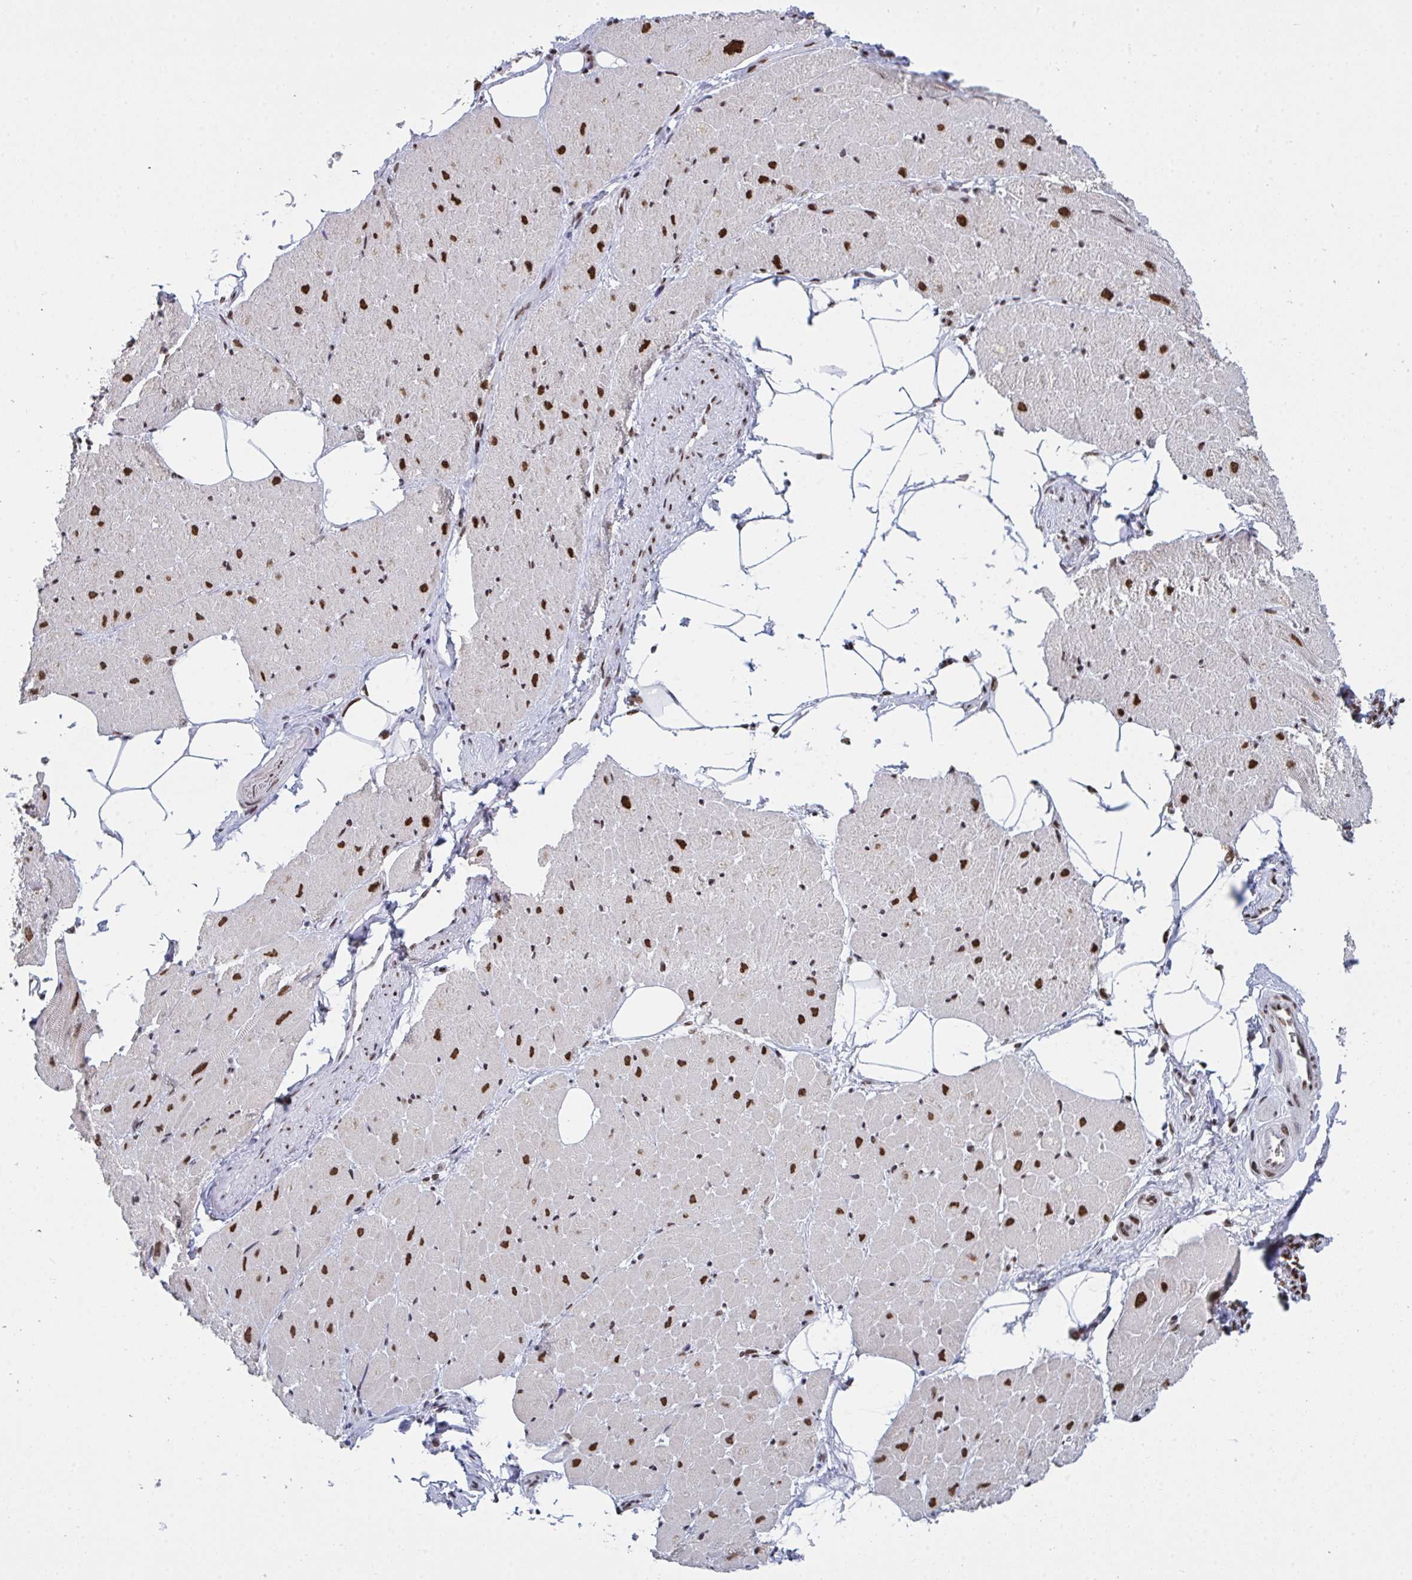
{"staining": {"intensity": "strong", "quantity": ">75%", "location": "nuclear"}, "tissue": "heart muscle", "cell_type": "Cardiomyocytes", "image_type": "normal", "snomed": [{"axis": "morphology", "description": "Normal tissue, NOS"}, {"axis": "topography", "description": "Heart"}], "caption": "The image reveals a brown stain indicating the presence of a protein in the nuclear of cardiomyocytes in heart muscle.", "gene": "ZNF607", "patient": {"sex": "male", "age": 62}}